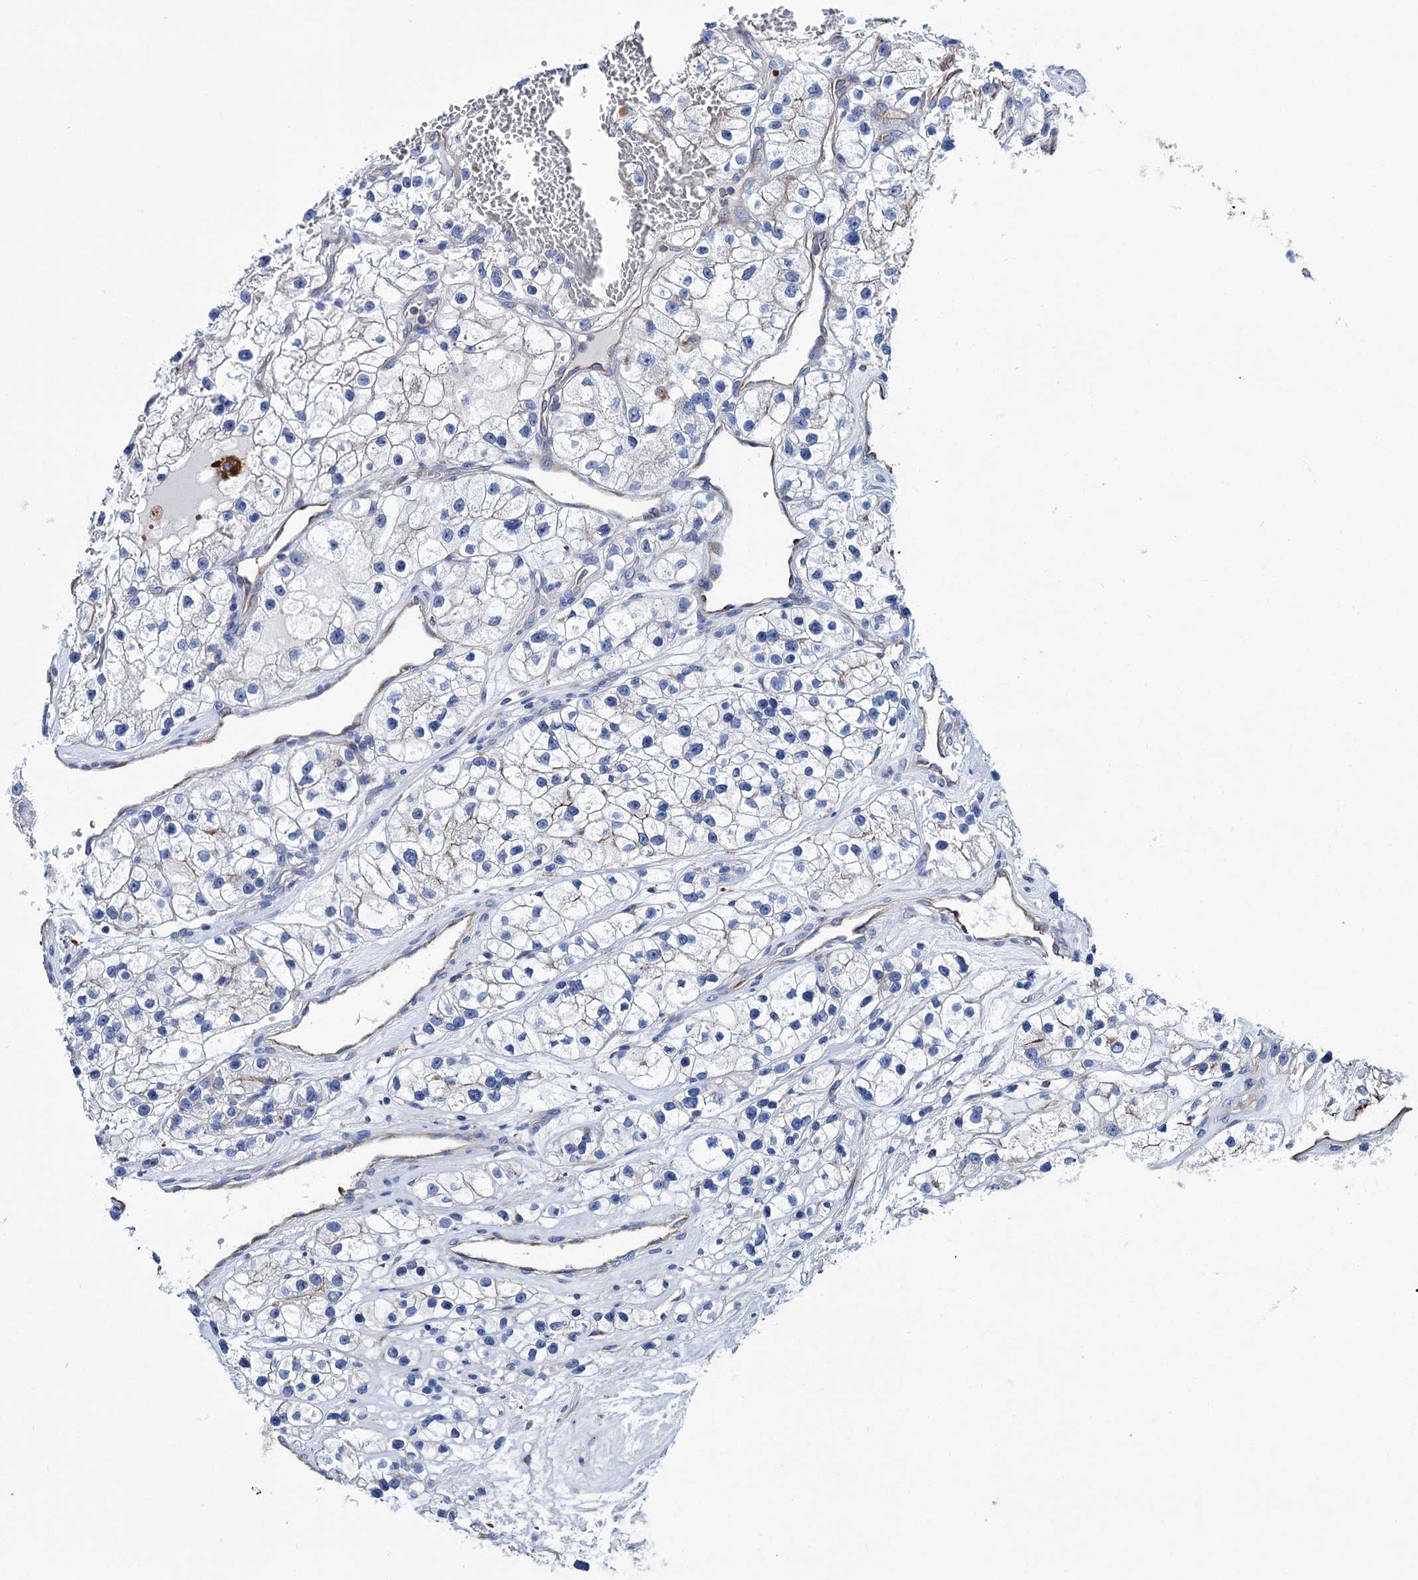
{"staining": {"intensity": "negative", "quantity": "none", "location": "none"}, "tissue": "renal cancer", "cell_type": "Tumor cells", "image_type": "cancer", "snomed": [{"axis": "morphology", "description": "Adenocarcinoma, NOS"}, {"axis": "topography", "description": "Kidney"}], "caption": "Renal cancer was stained to show a protein in brown. There is no significant staining in tumor cells.", "gene": "SCPEP1", "patient": {"sex": "female", "age": 57}}